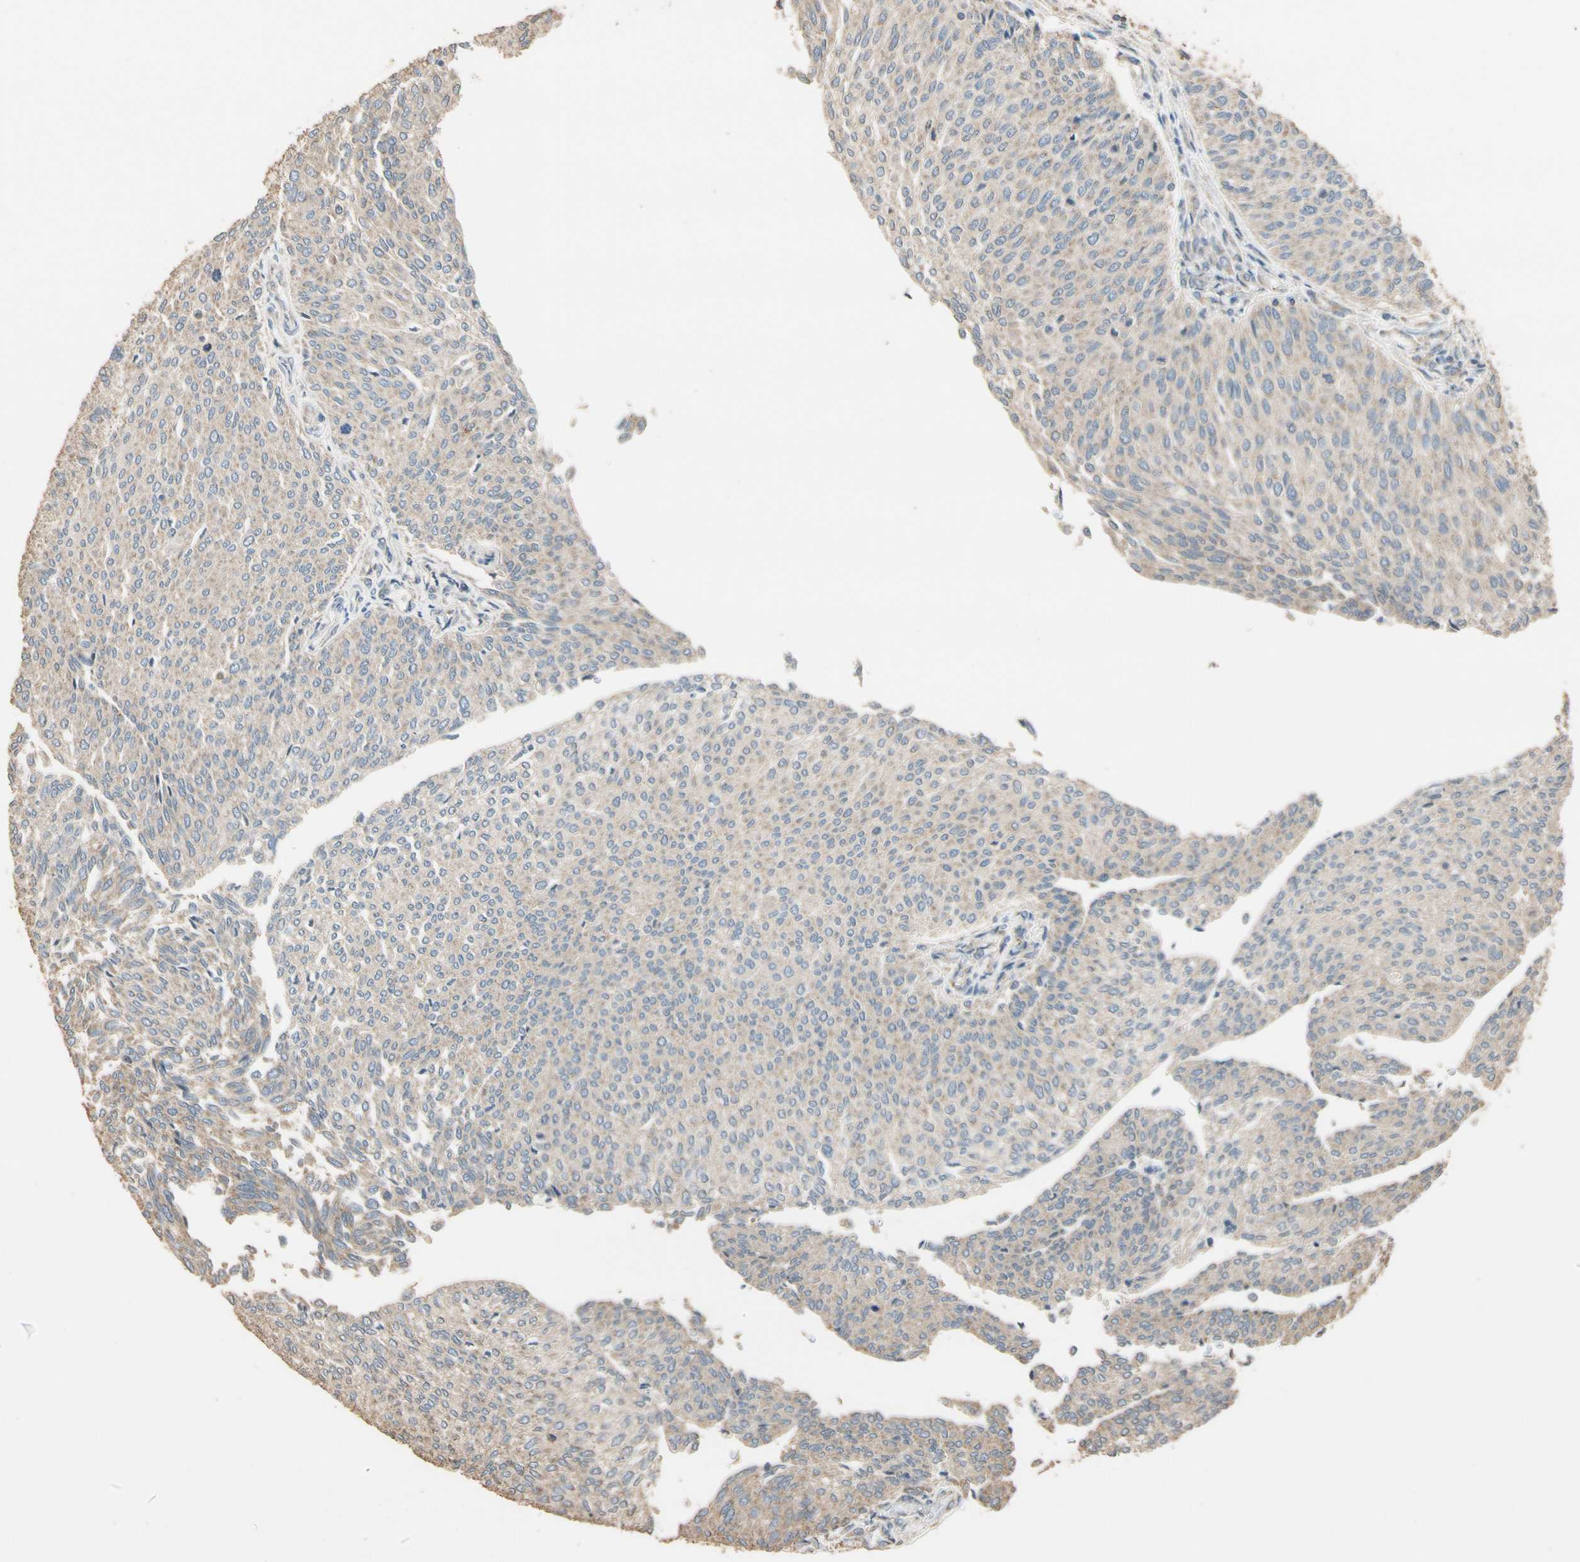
{"staining": {"intensity": "moderate", "quantity": "<25%", "location": "cytoplasmic/membranous"}, "tissue": "urothelial cancer", "cell_type": "Tumor cells", "image_type": "cancer", "snomed": [{"axis": "morphology", "description": "Urothelial carcinoma, Low grade"}, {"axis": "topography", "description": "Urinary bladder"}], "caption": "An immunohistochemistry (IHC) histopathology image of neoplastic tissue is shown. Protein staining in brown labels moderate cytoplasmic/membranous positivity in urothelial carcinoma (low-grade) within tumor cells.", "gene": "STX18", "patient": {"sex": "female", "age": 79}}